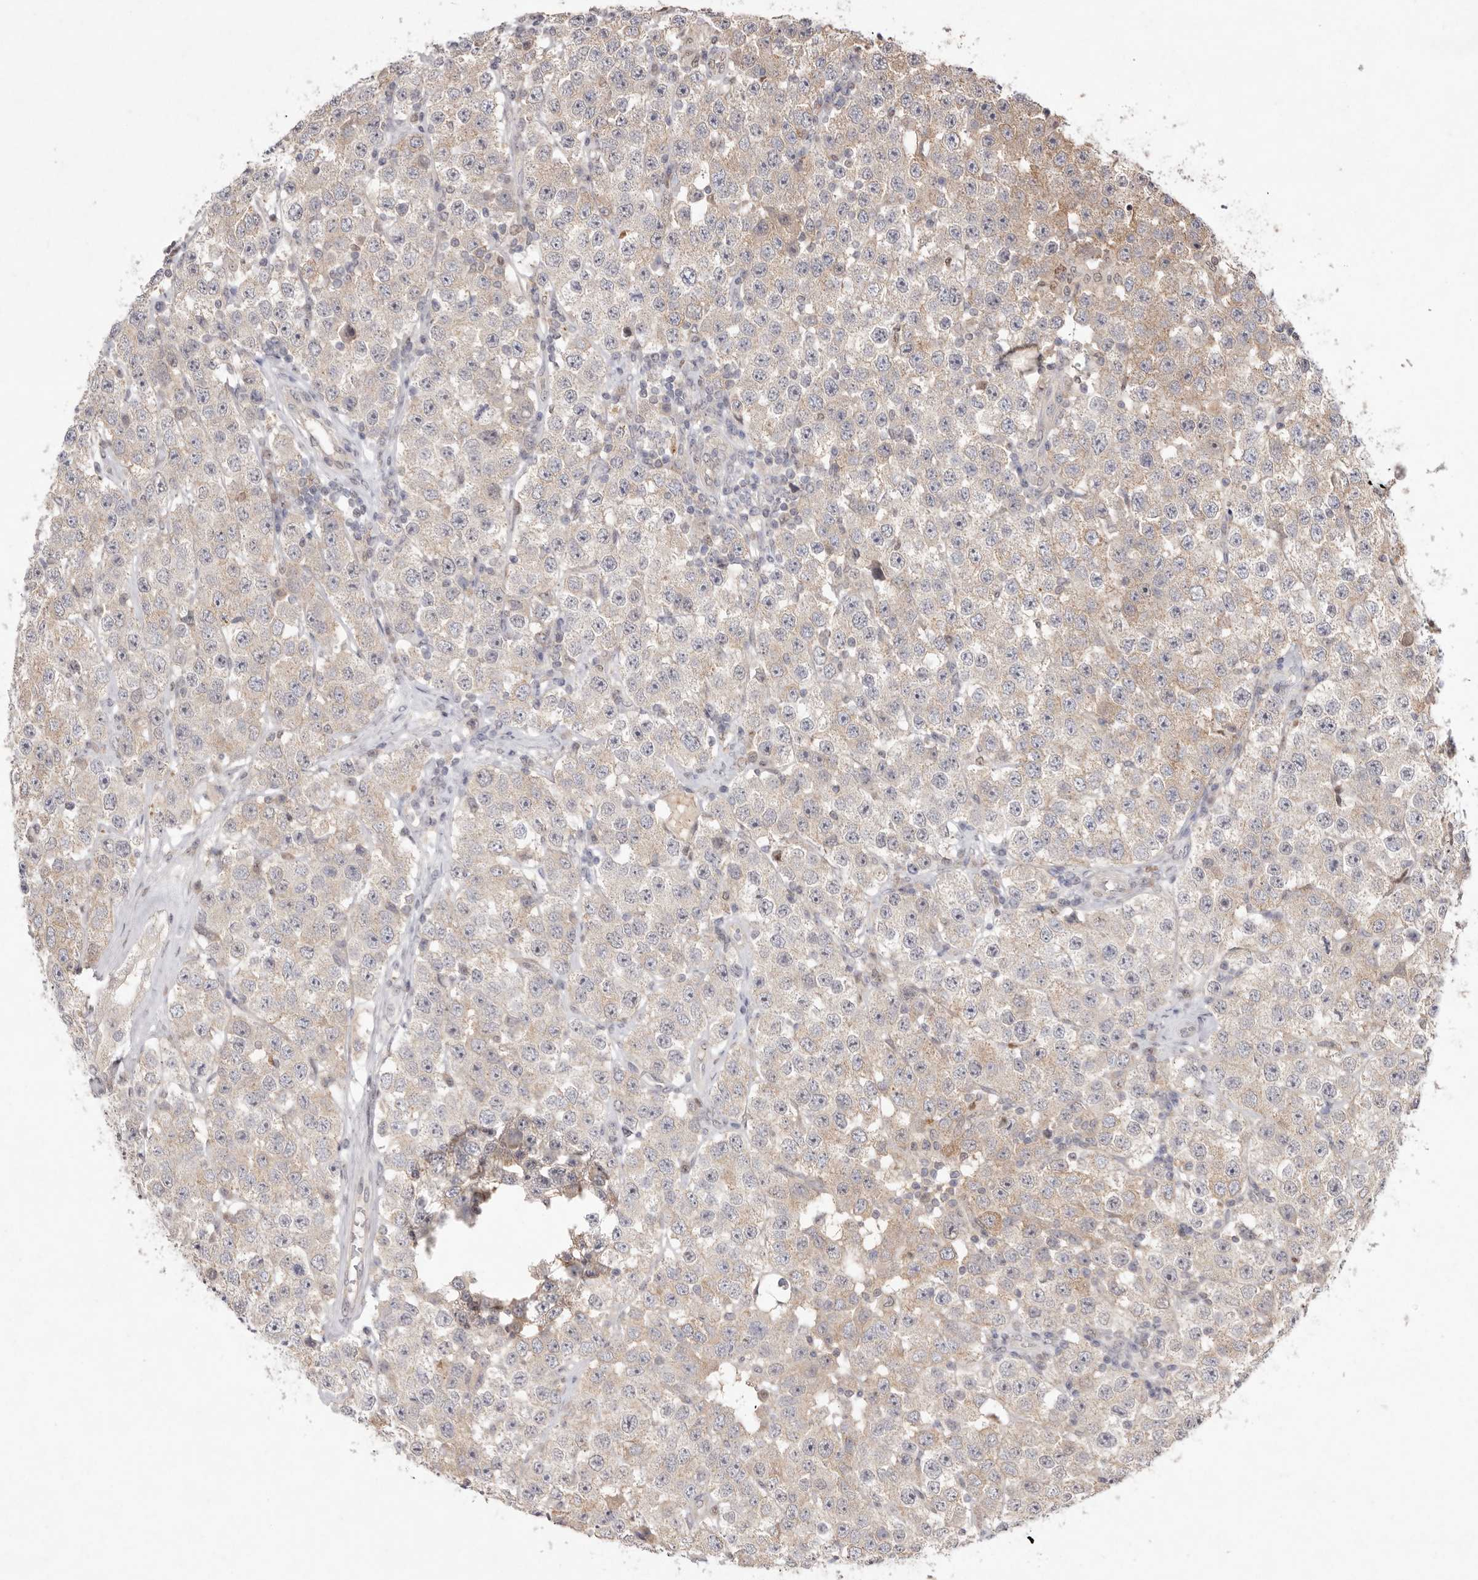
{"staining": {"intensity": "weak", "quantity": "25%-75%", "location": "cytoplasmic/membranous"}, "tissue": "testis cancer", "cell_type": "Tumor cells", "image_type": "cancer", "snomed": [{"axis": "morphology", "description": "Seminoma, NOS"}, {"axis": "topography", "description": "Testis"}], "caption": "Human seminoma (testis) stained with a protein marker shows weak staining in tumor cells.", "gene": "TADA1", "patient": {"sex": "male", "age": 28}}